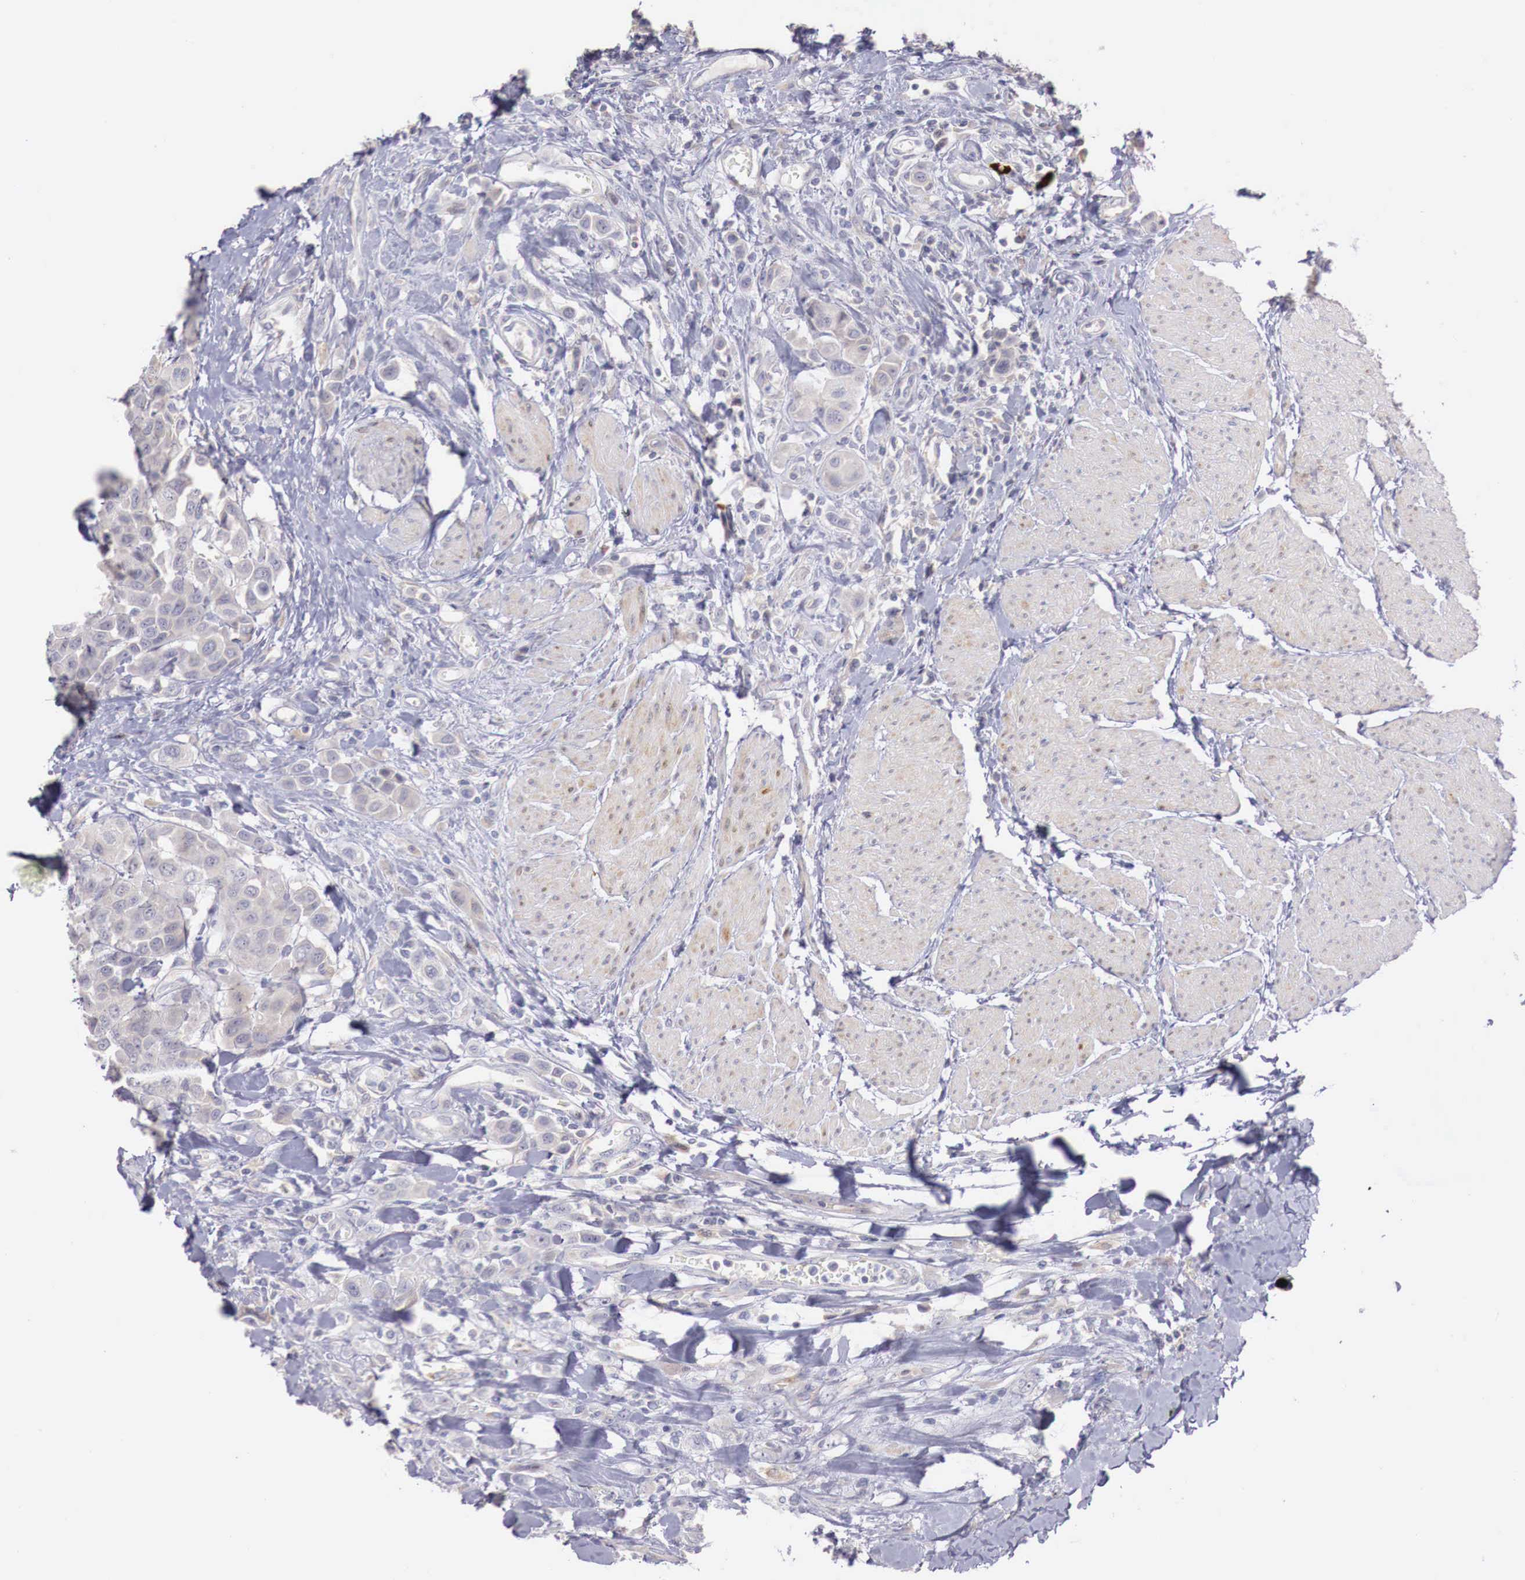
{"staining": {"intensity": "negative", "quantity": "none", "location": "none"}, "tissue": "urothelial cancer", "cell_type": "Tumor cells", "image_type": "cancer", "snomed": [{"axis": "morphology", "description": "Urothelial carcinoma, High grade"}, {"axis": "topography", "description": "Urinary bladder"}], "caption": "This is an immunohistochemistry (IHC) photomicrograph of urothelial carcinoma (high-grade). There is no expression in tumor cells.", "gene": "CLCN5", "patient": {"sex": "male", "age": 50}}